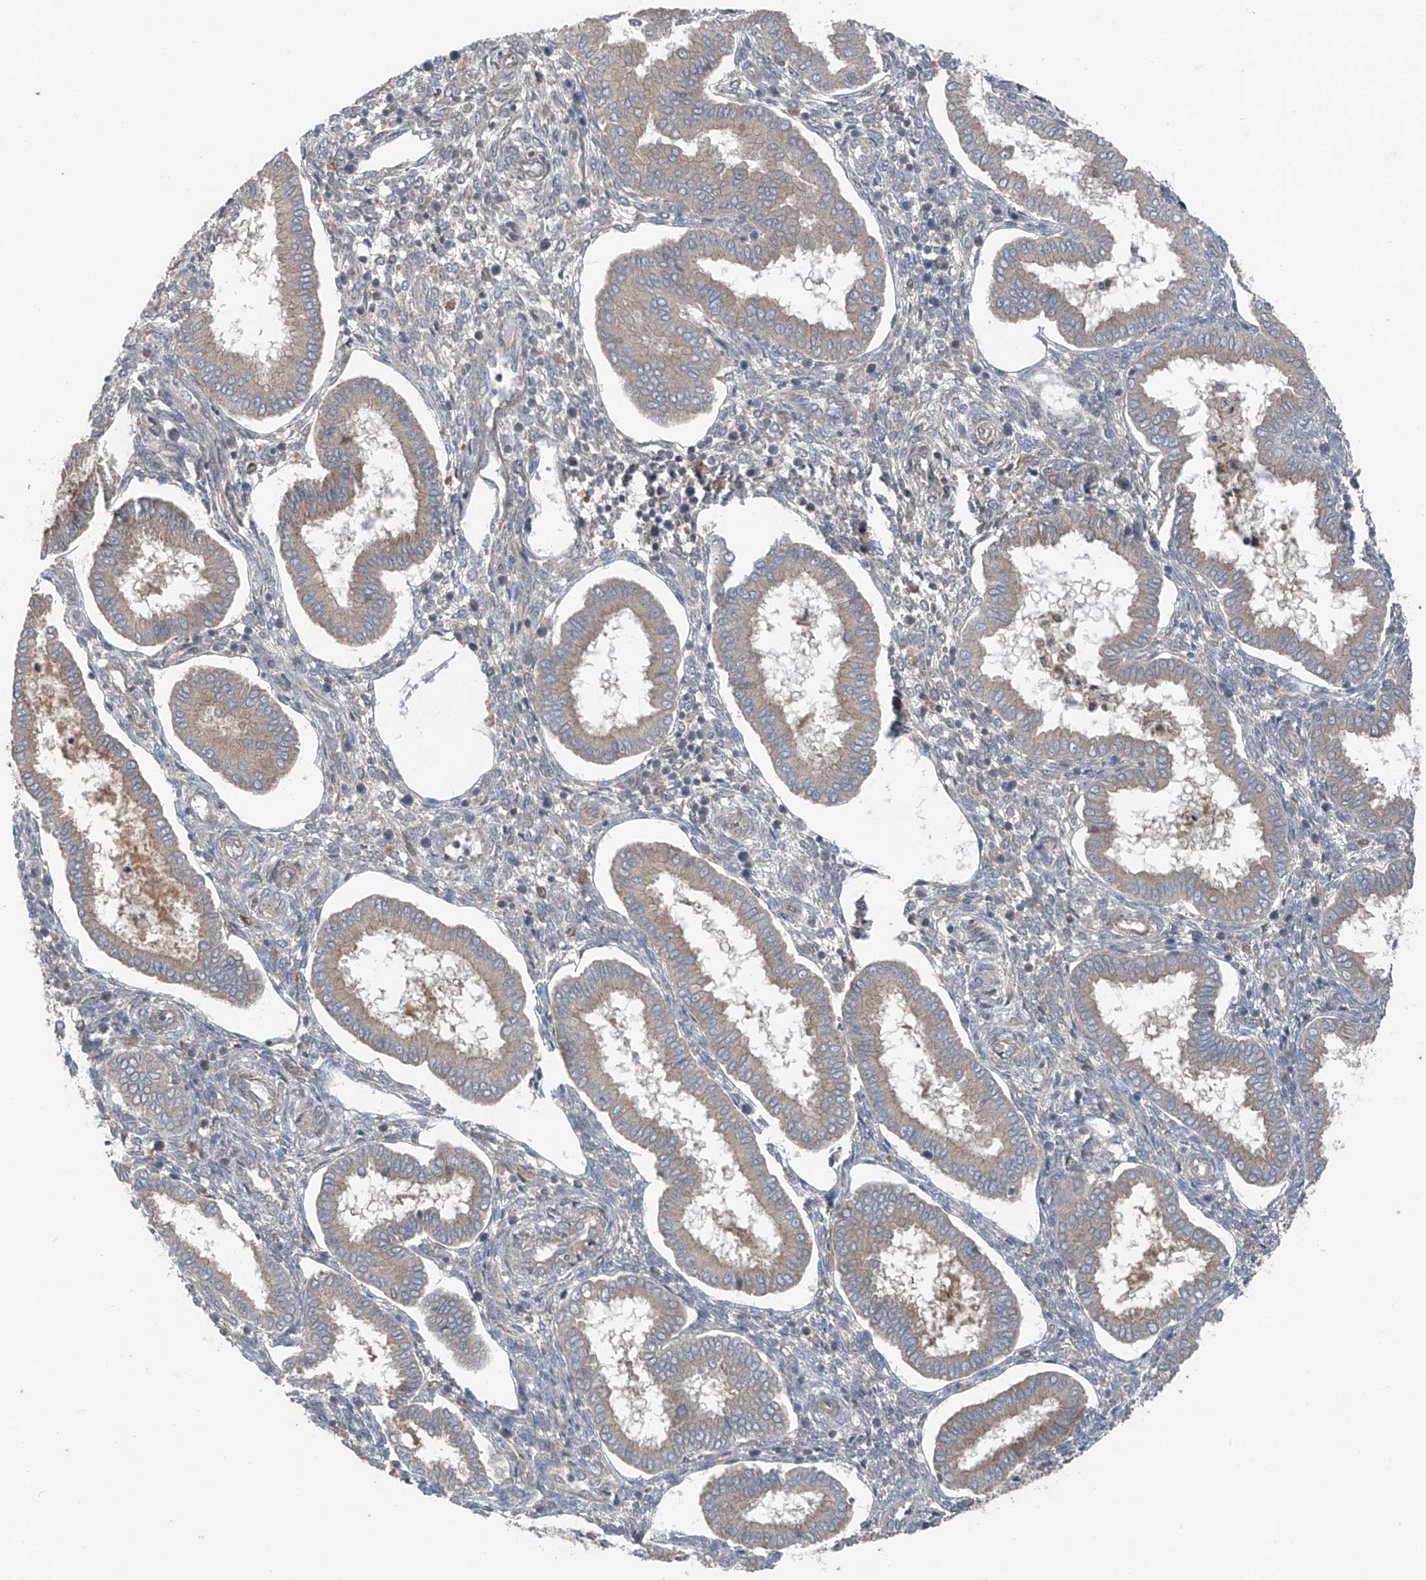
{"staining": {"intensity": "negative", "quantity": "none", "location": "none"}, "tissue": "endometrium", "cell_type": "Cells in endometrial stroma", "image_type": "normal", "snomed": [{"axis": "morphology", "description": "Normal tissue, NOS"}, {"axis": "topography", "description": "Endometrium"}], "caption": "Cells in endometrial stroma show no significant protein positivity in benign endometrium. The staining was performed using DAB to visualize the protein expression in brown, while the nuclei were stained in blue with hematoxylin (Magnification: 20x).", "gene": "FOXRED2", "patient": {"sex": "female", "age": 24}}